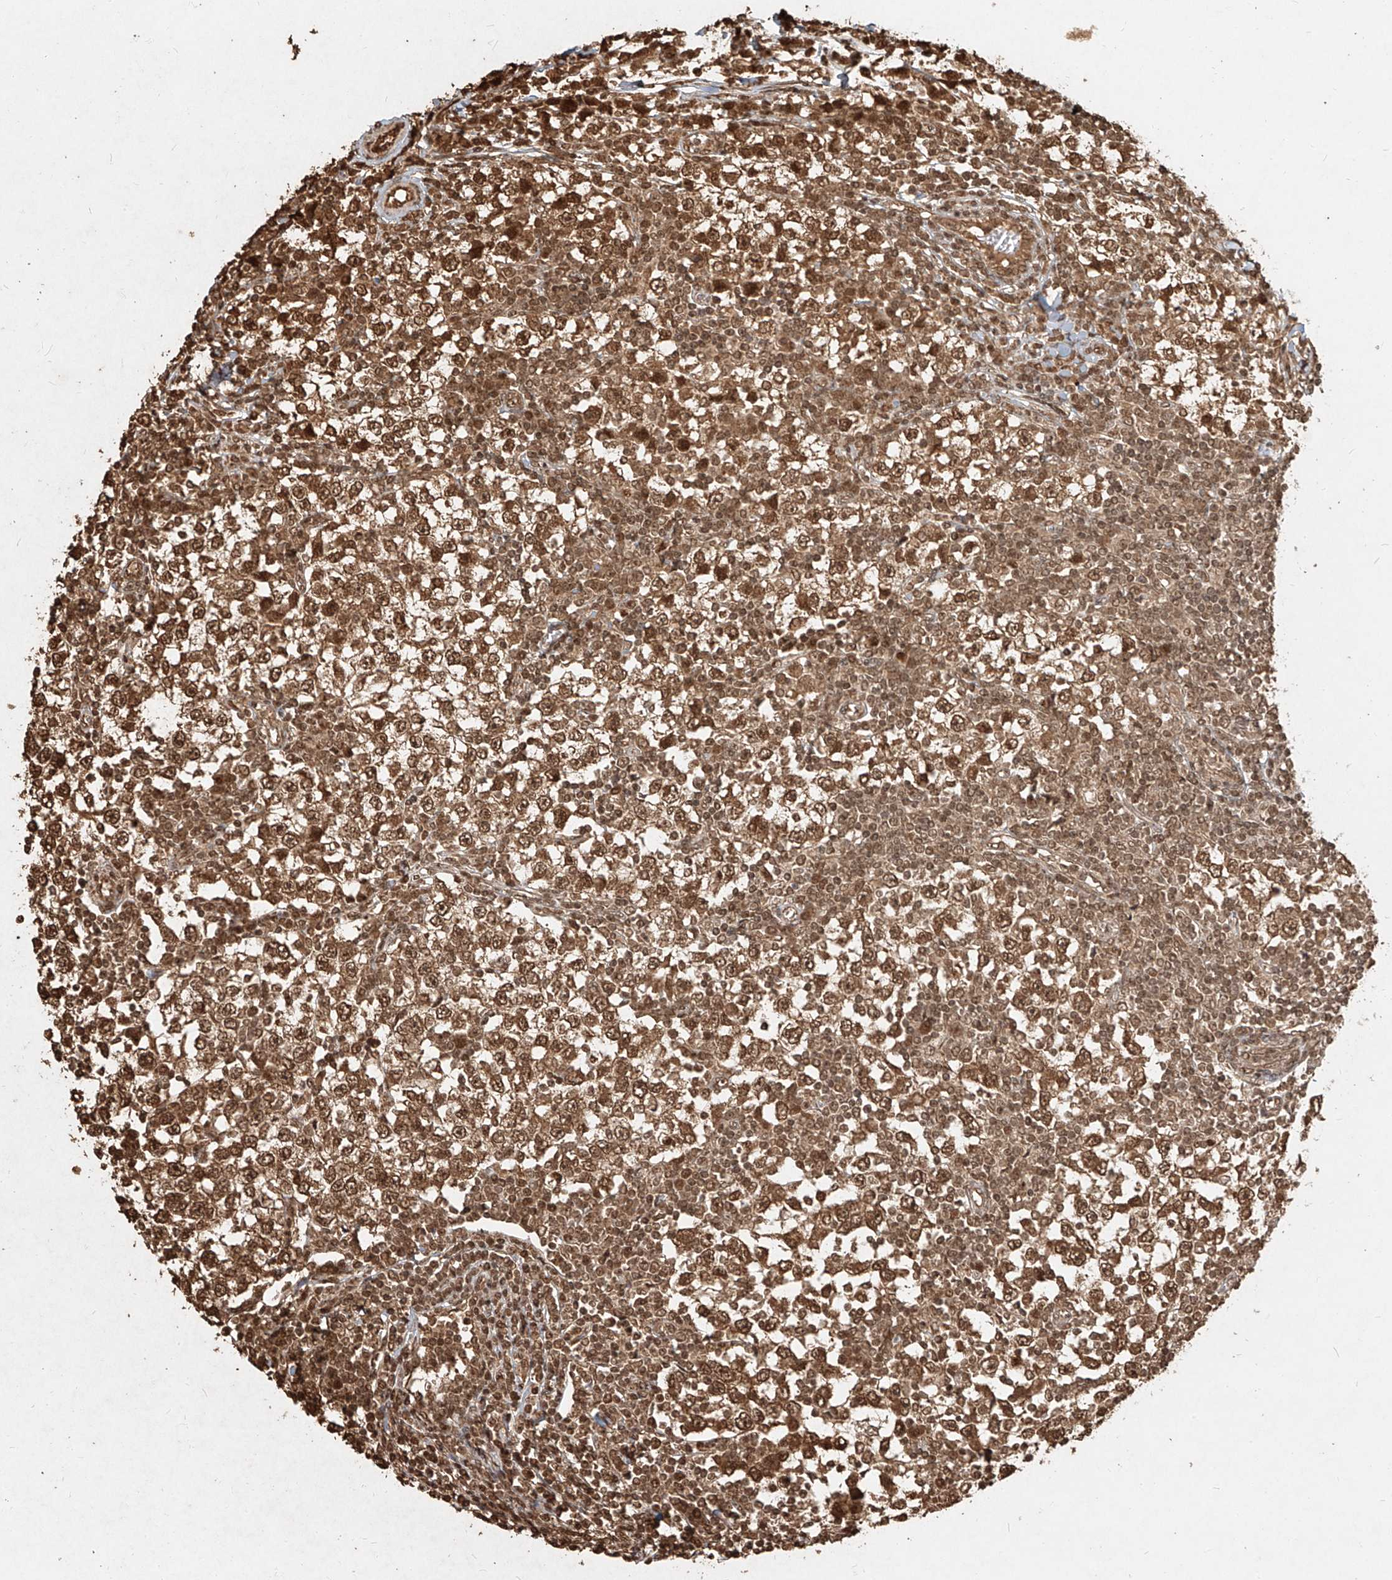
{"staining": {"intensity": "strong", "quantity": ">75%", "location": "cytoplasmic/membranous,nuclear"}, "tissue": "testis cancer", "cell_type": "Tumor cells", "image_type": "cancer", "snomed": [{"axis": "morphology", "description": "Seminoma, NOS"}, {"axis": "topography", "description": "Testis"}], "caption": "A high-resolution image shows immunohistochemistry (IHC) staining of seminoma (testis), which displays strong cytoplasmic/membranous and nuclear staining in approximately >75% of tumor cells.", "gene": "UBE2K", "patient": {"sex": "male", "age": 65}}